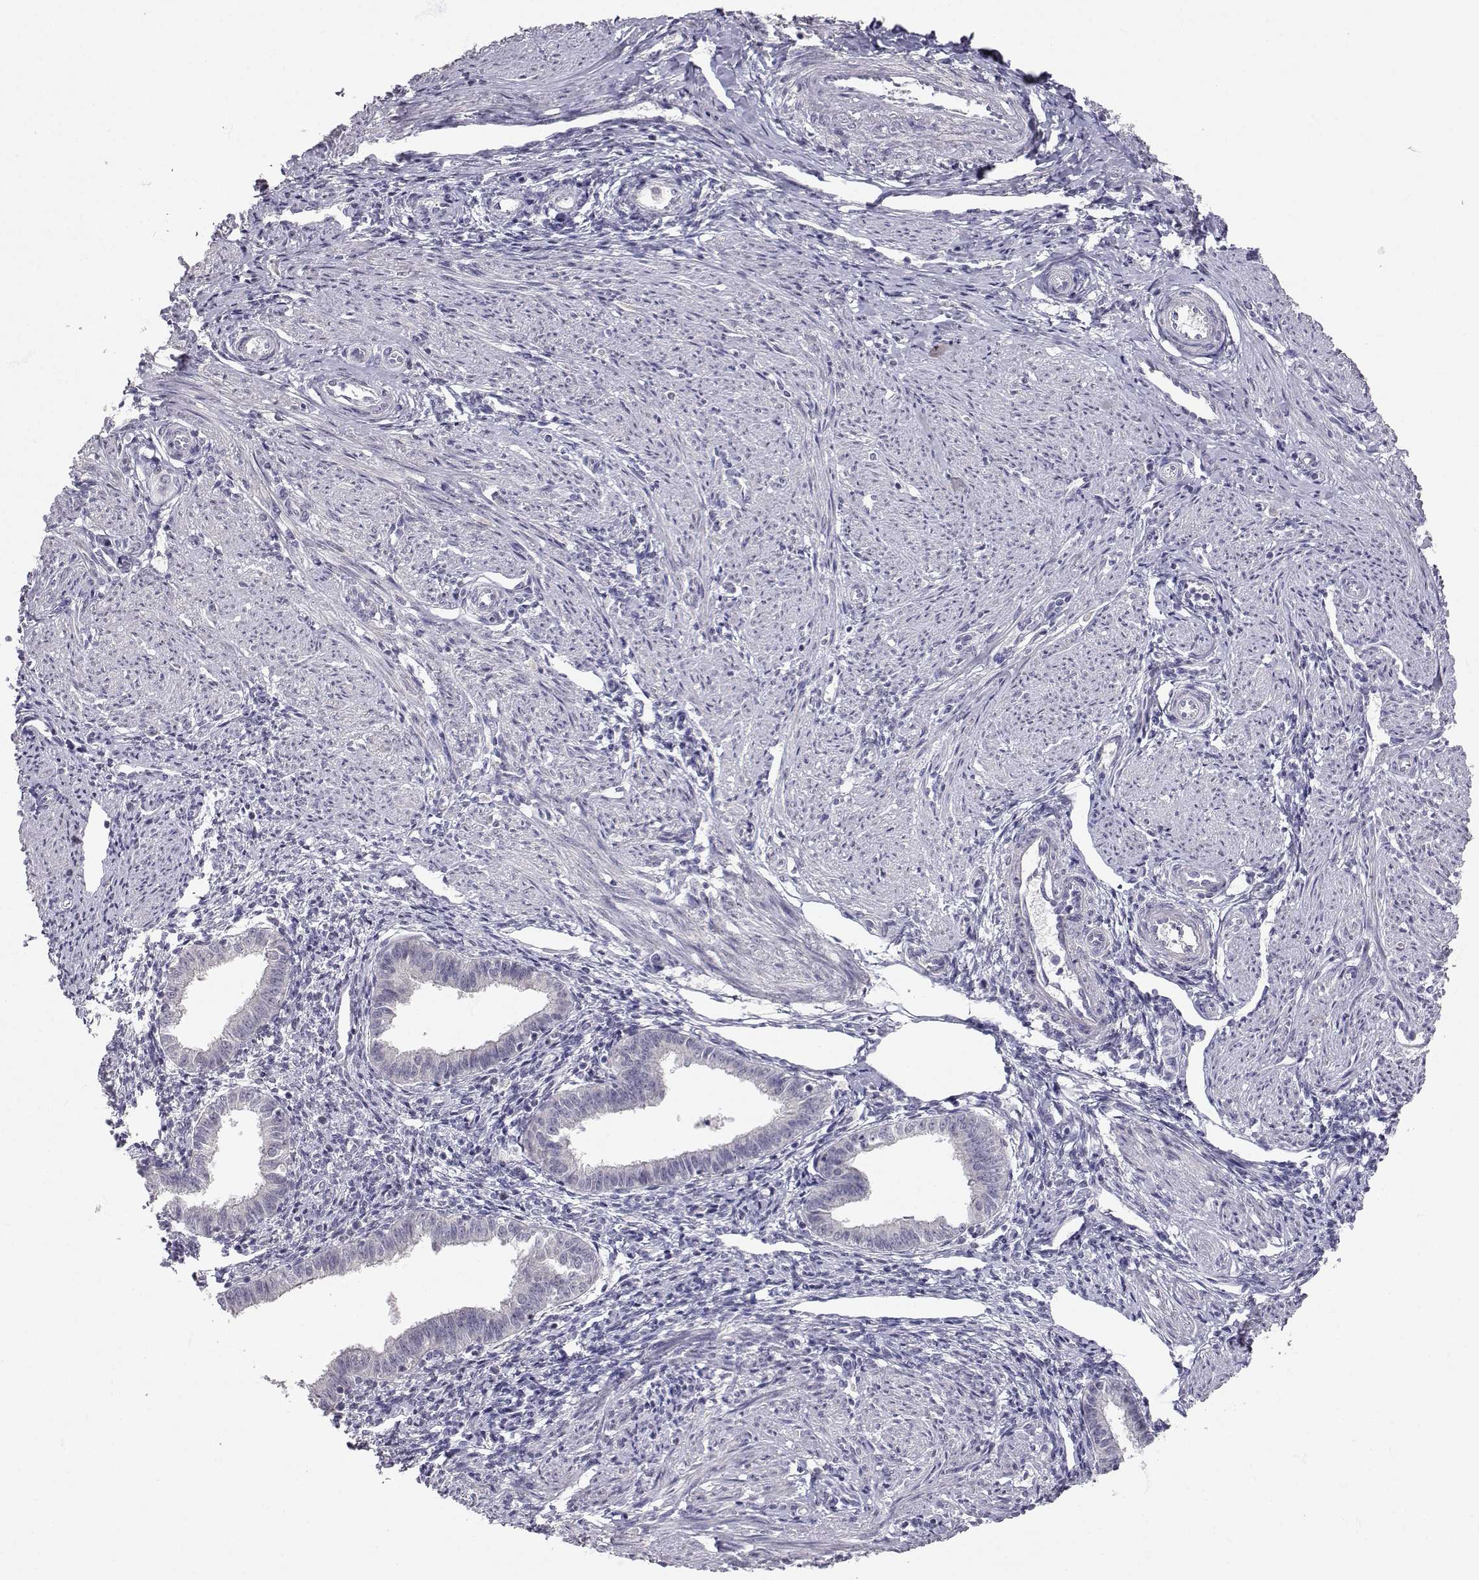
{"staining": {"intensity": "negative", "quantity": "none", "location": "none"}, "tissue": "endometrium", "cell_type": "Cells in endometrial stroma", "image_type": "normal", "snomed": [{"axis": "morphology", "description": "Normal tissue, NOS"}, {"axis": "topography", "description": "Endometrium"}], "caption": "Immunohistochemistry photomicrograph of benign endometrium stained for a protein (brown), which shows no positivity in cells in endometrial stroma. (Brightfield microscopy of DAB (3,3'-diaminobenzidine) immunohistochemistry at high magnification).", "gene": "SLC6A3", "patient": {"sex": "female", "age": 37}}